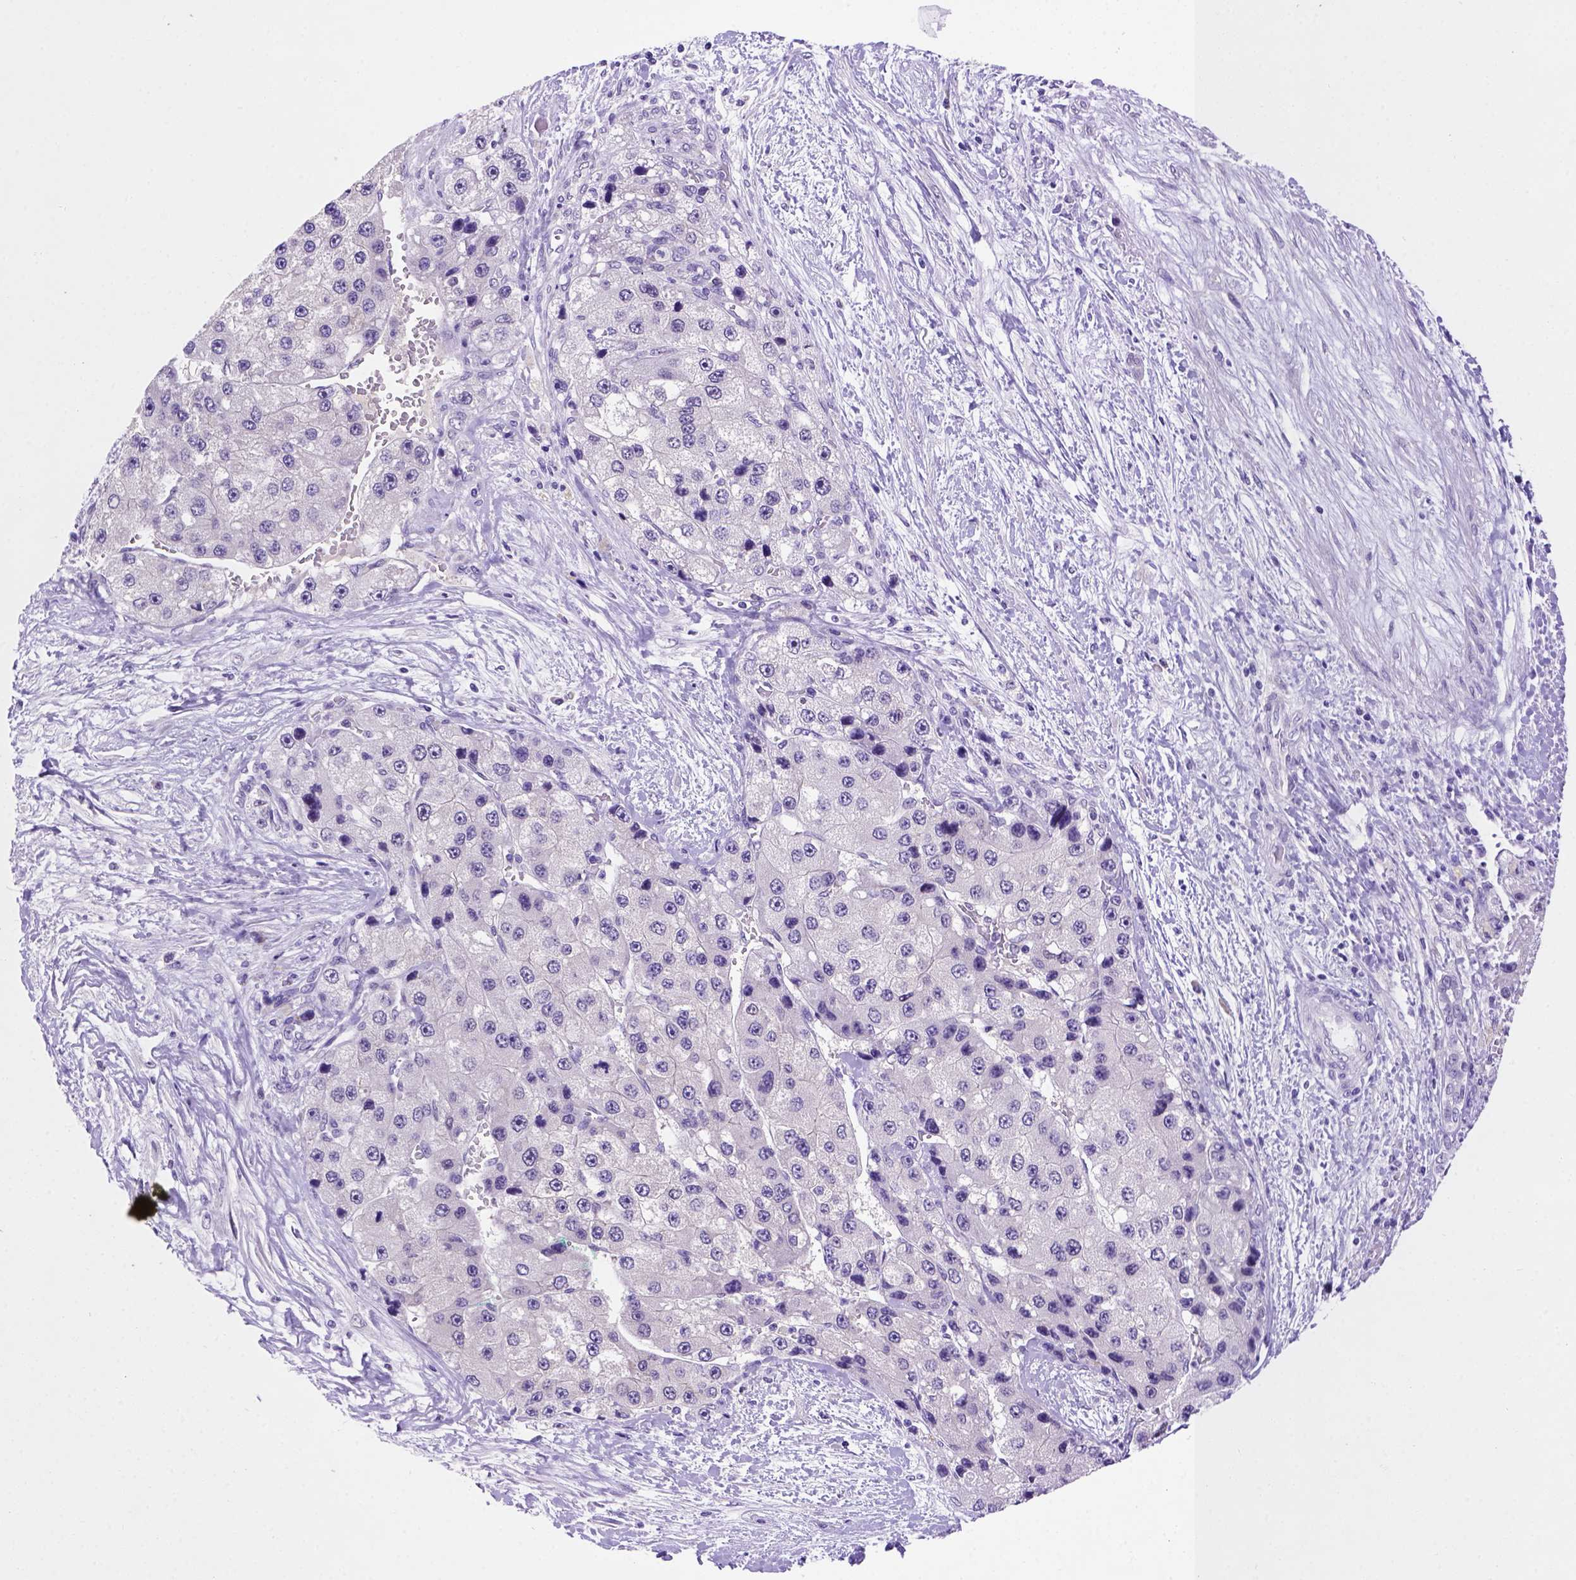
{"staining": {"intensity": "negative", "quantity": "none", "location": "none"}, "tissue": "liver cancer", "cell_type": "Tumor cells", "image_type": "cancer", "snomed": [{"axis": "morphology", "description": "Carcinoma, Hepatocellular, NOS"}, {"axis": "topography", "description": "Liver"}], "caption": "A high-resolution micrograph shows immunohistochemistry (IHC) staining of liver cancer, which exhibits no significant expression in tumor cells.", "gene": "FAM81B", "patient": {"sex": "female", "age": 73}}